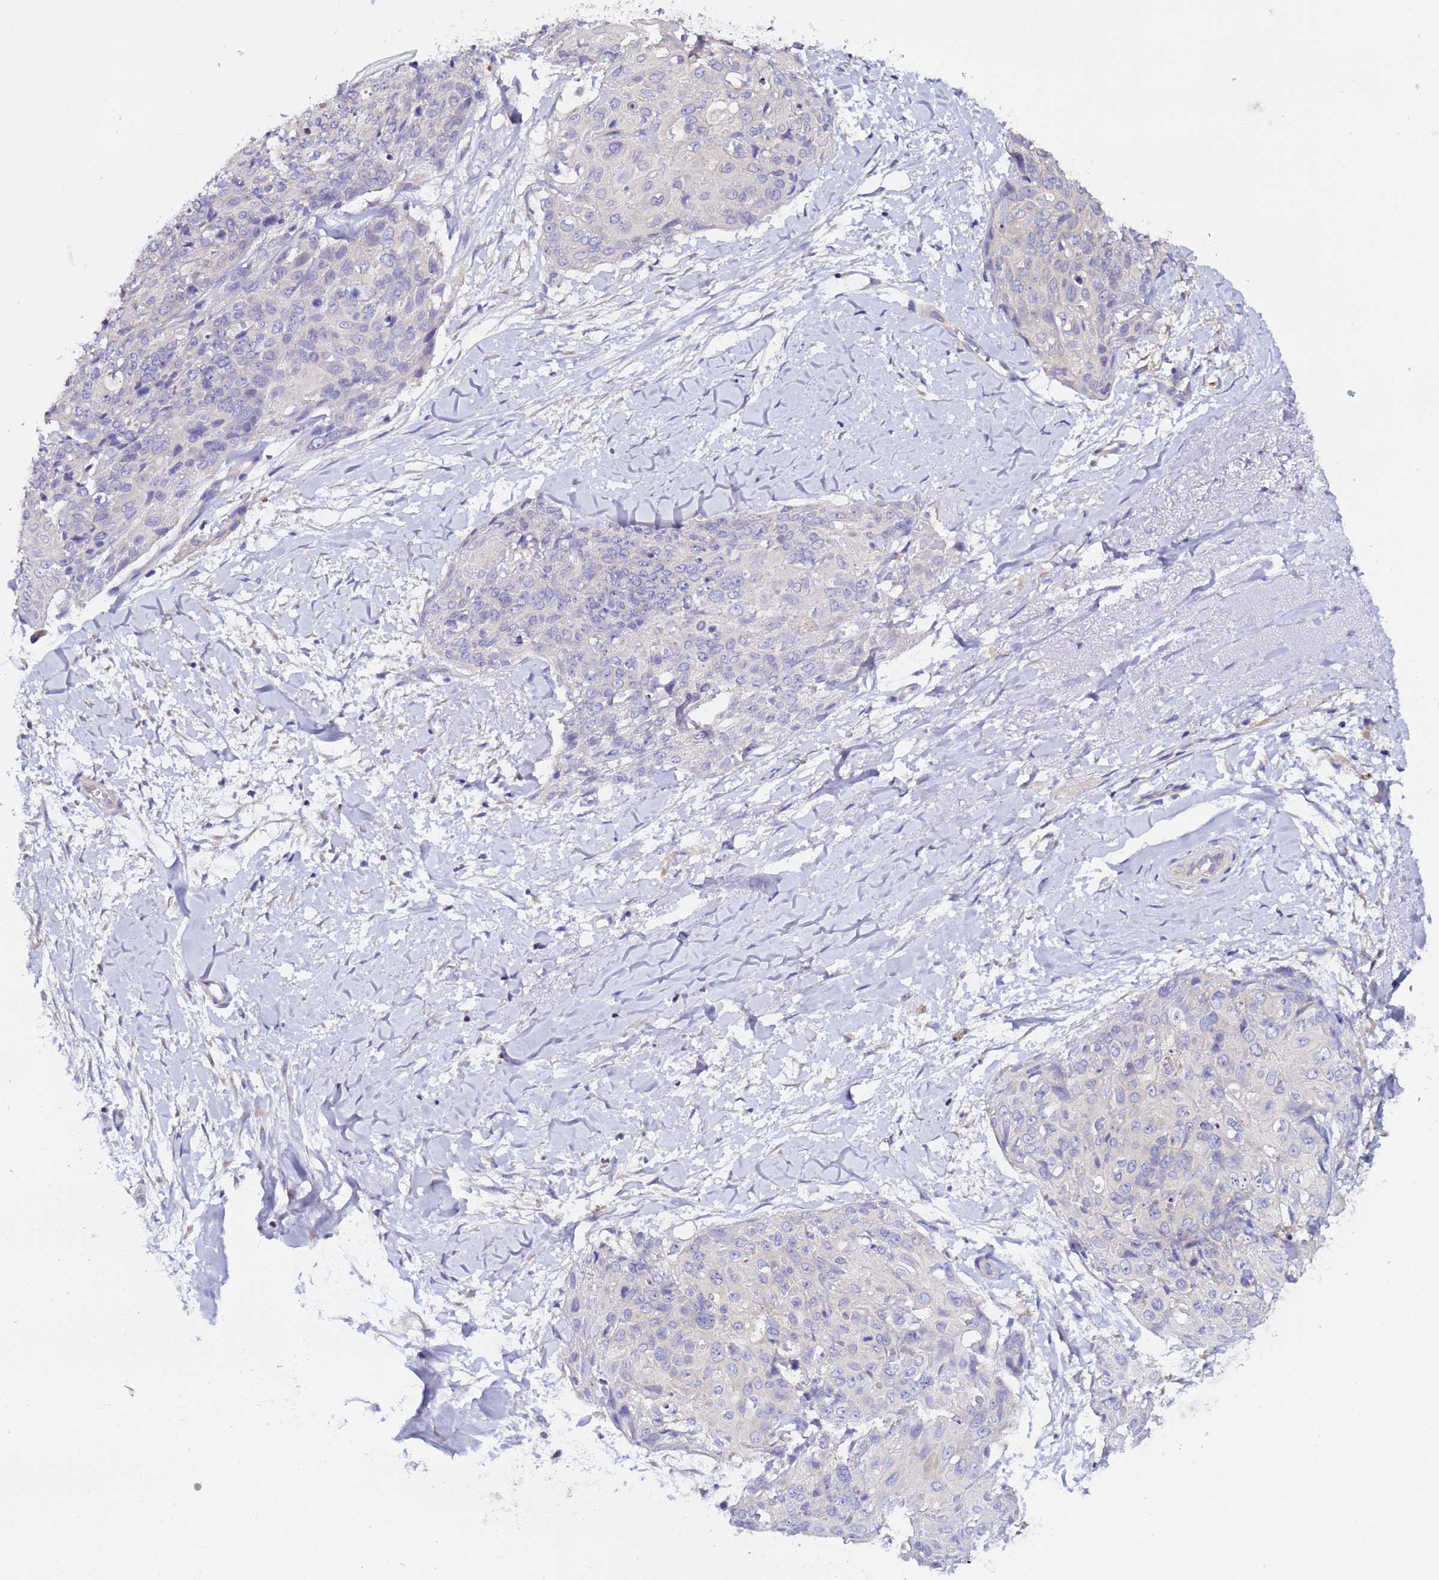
{"staining": {"intensity": "negative", "quantity": "none", "location": "none"}, "tissue": "skin cancer", "cell_type": "Tumor cells", "image_type": "cancer", "snomed": [{"axis": "morphology", "description": "Squamous cell carcinoma, NOS"}, {"axis": "topography", "description": "Skin"}, {"axis": "topography", "description": "Vulva"}], "caption": "Immunohistochemical staining of skin cancer (squamous cell carcinoma) shows no significant positivity in tumor cells.", "gene": "ELMOD2", "patient": {"sex": "female", "age": 85}}